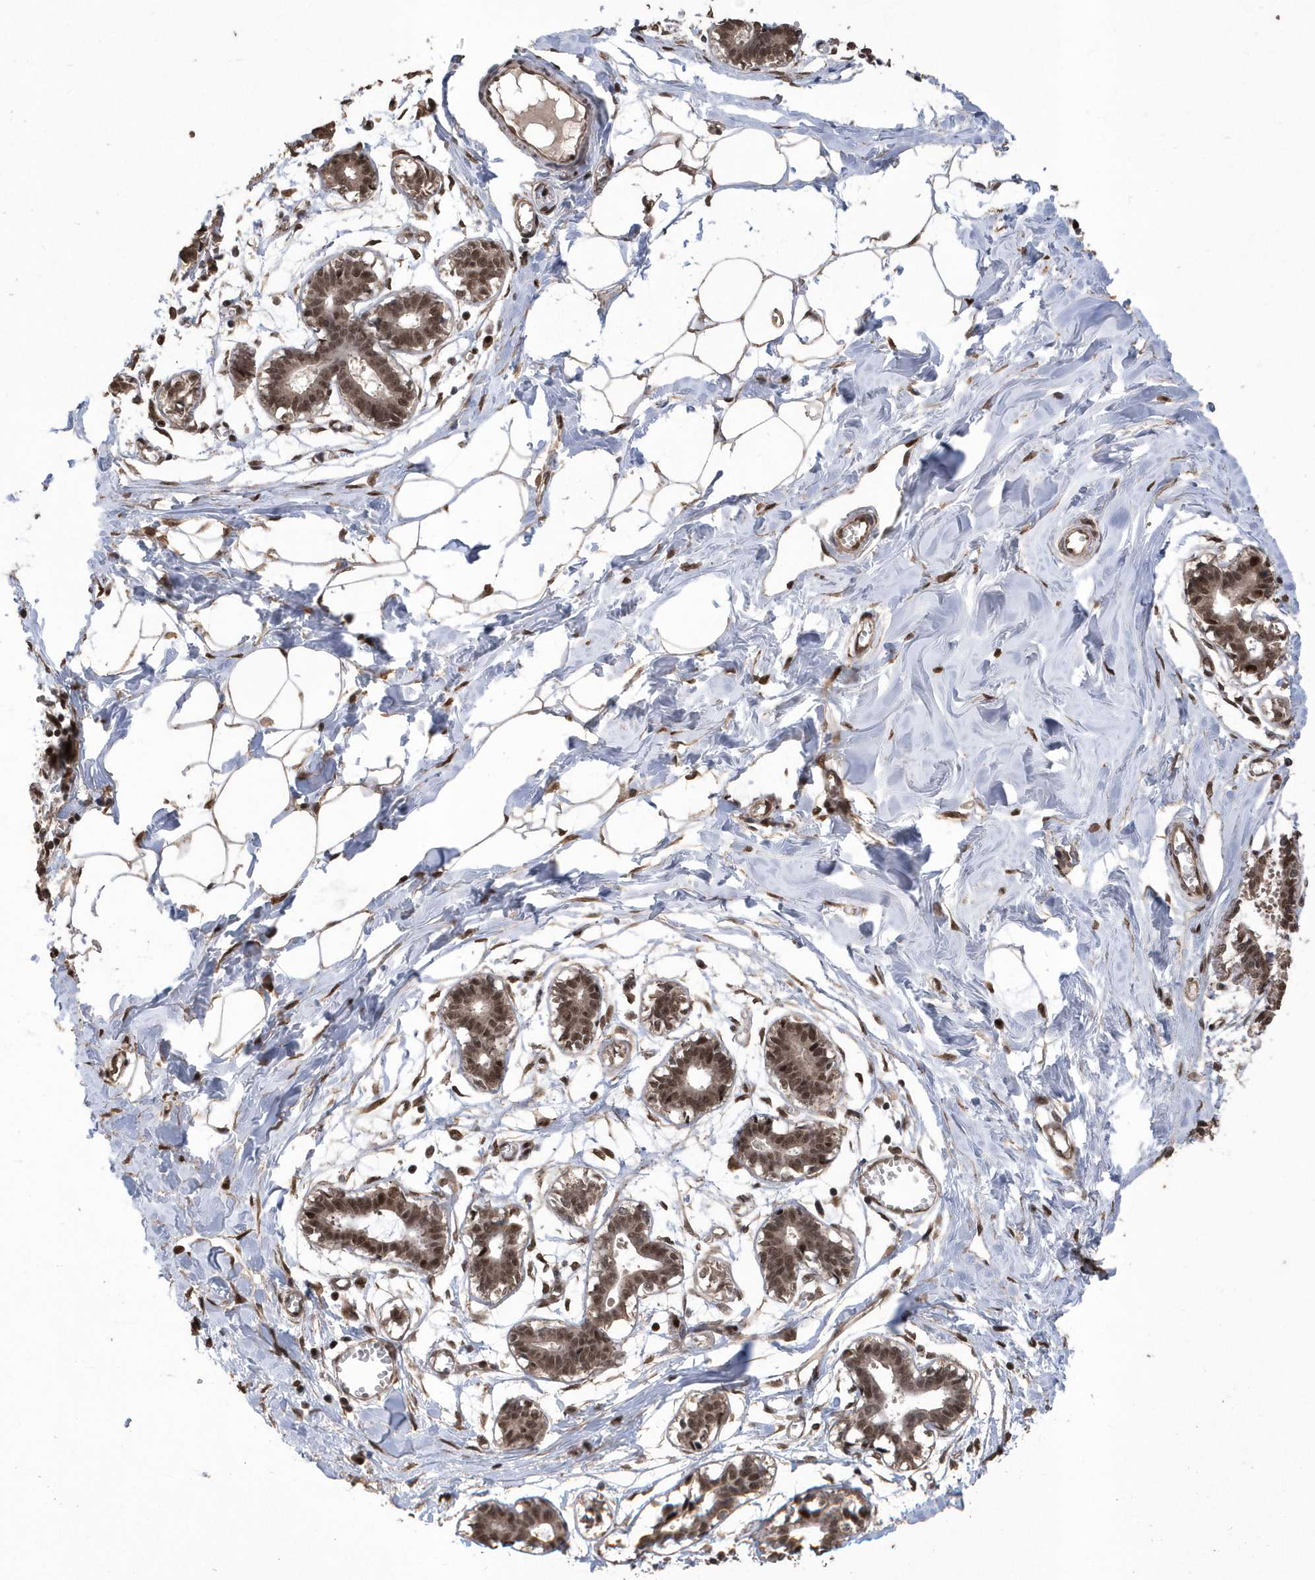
{"staining": {"intensity": "moderate", "quantity": ">75%", "location": "cytoplasmic/membranous,nuclear"}, "tissue": "breast", "cell_type": "Adipocytes", "image_type": "normal", "snomed": [{"axis": "morphology", "description": "Normal tissue, NOS"}, {"axis": "topography", "description": "Breast"}], "caption": "Immunohistochemical staining of benign breast shows >75% levels of moderate cytoplasmic/membranous,nuclear protein positivity in approximately >75% of adipocytes. The staining was performed using DAB to visualize the protein expression in brown, while the nuclei were stained in blue with hematoxylin (Magnification: 20x).", "gene": "INTS12", "patient": {"sex": "female", "age": 27}}